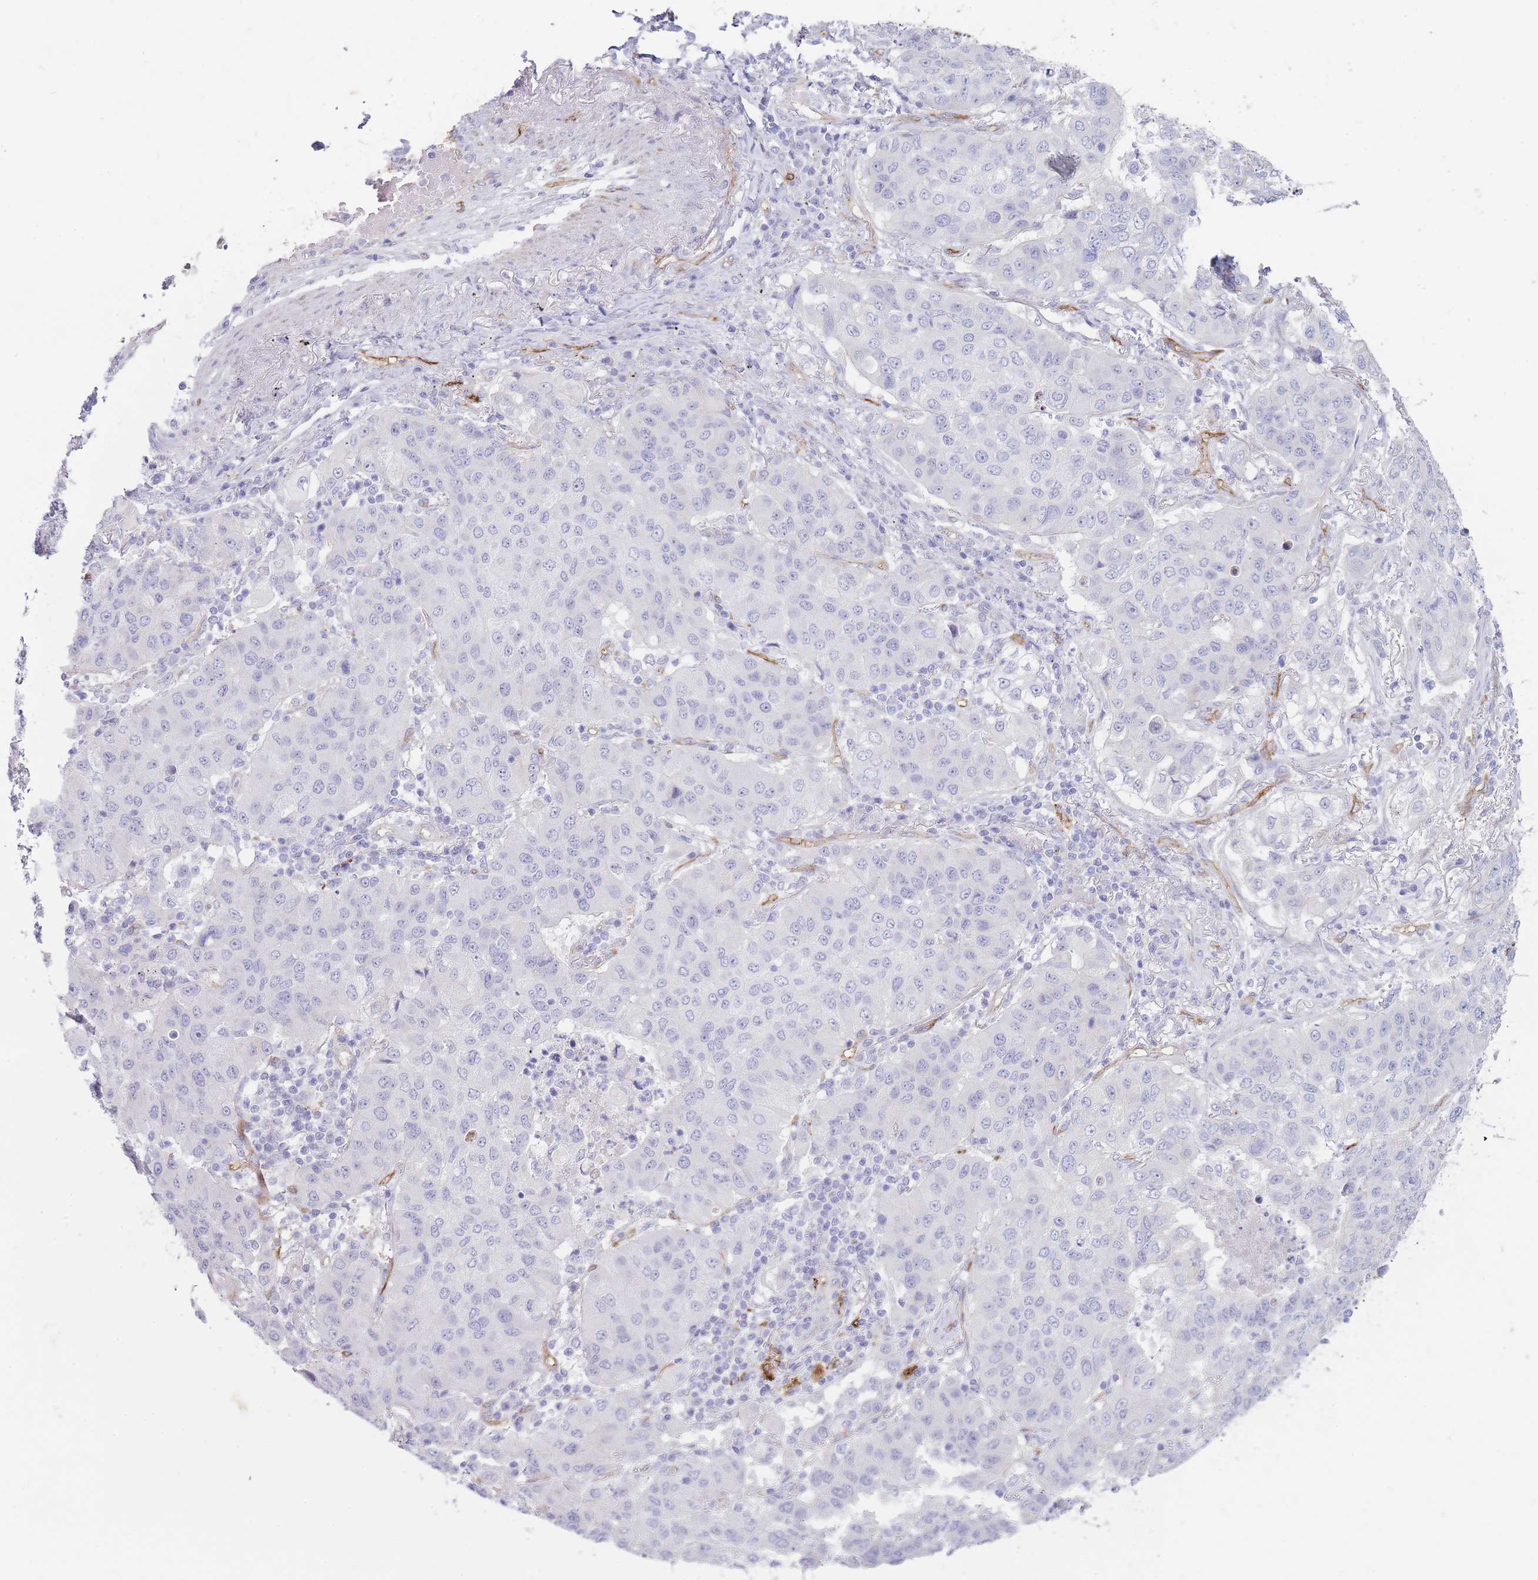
{"staining": {"intensity": "negative", "quantity": "none", "location": "none"}, "tissue": "lung cancer", "cell_type": "Tumor cells", "image_type": "cancer", "snomed": [{"axis": "morphology", "description": "Squamous cell carcinoma, NOS"}, {"axis": "topography", "description": "Lung"}], "caption": "Immunohistochemistry (IHC) of lung squamous cell carcinoma exhibits no positivity in tumor cells. (DAB immunohistochemistry (IHC) visualized using brightfield microscopy, high magnification).", "gene": "UTP14A", "patient": {"sex": "male", "age": 74}}